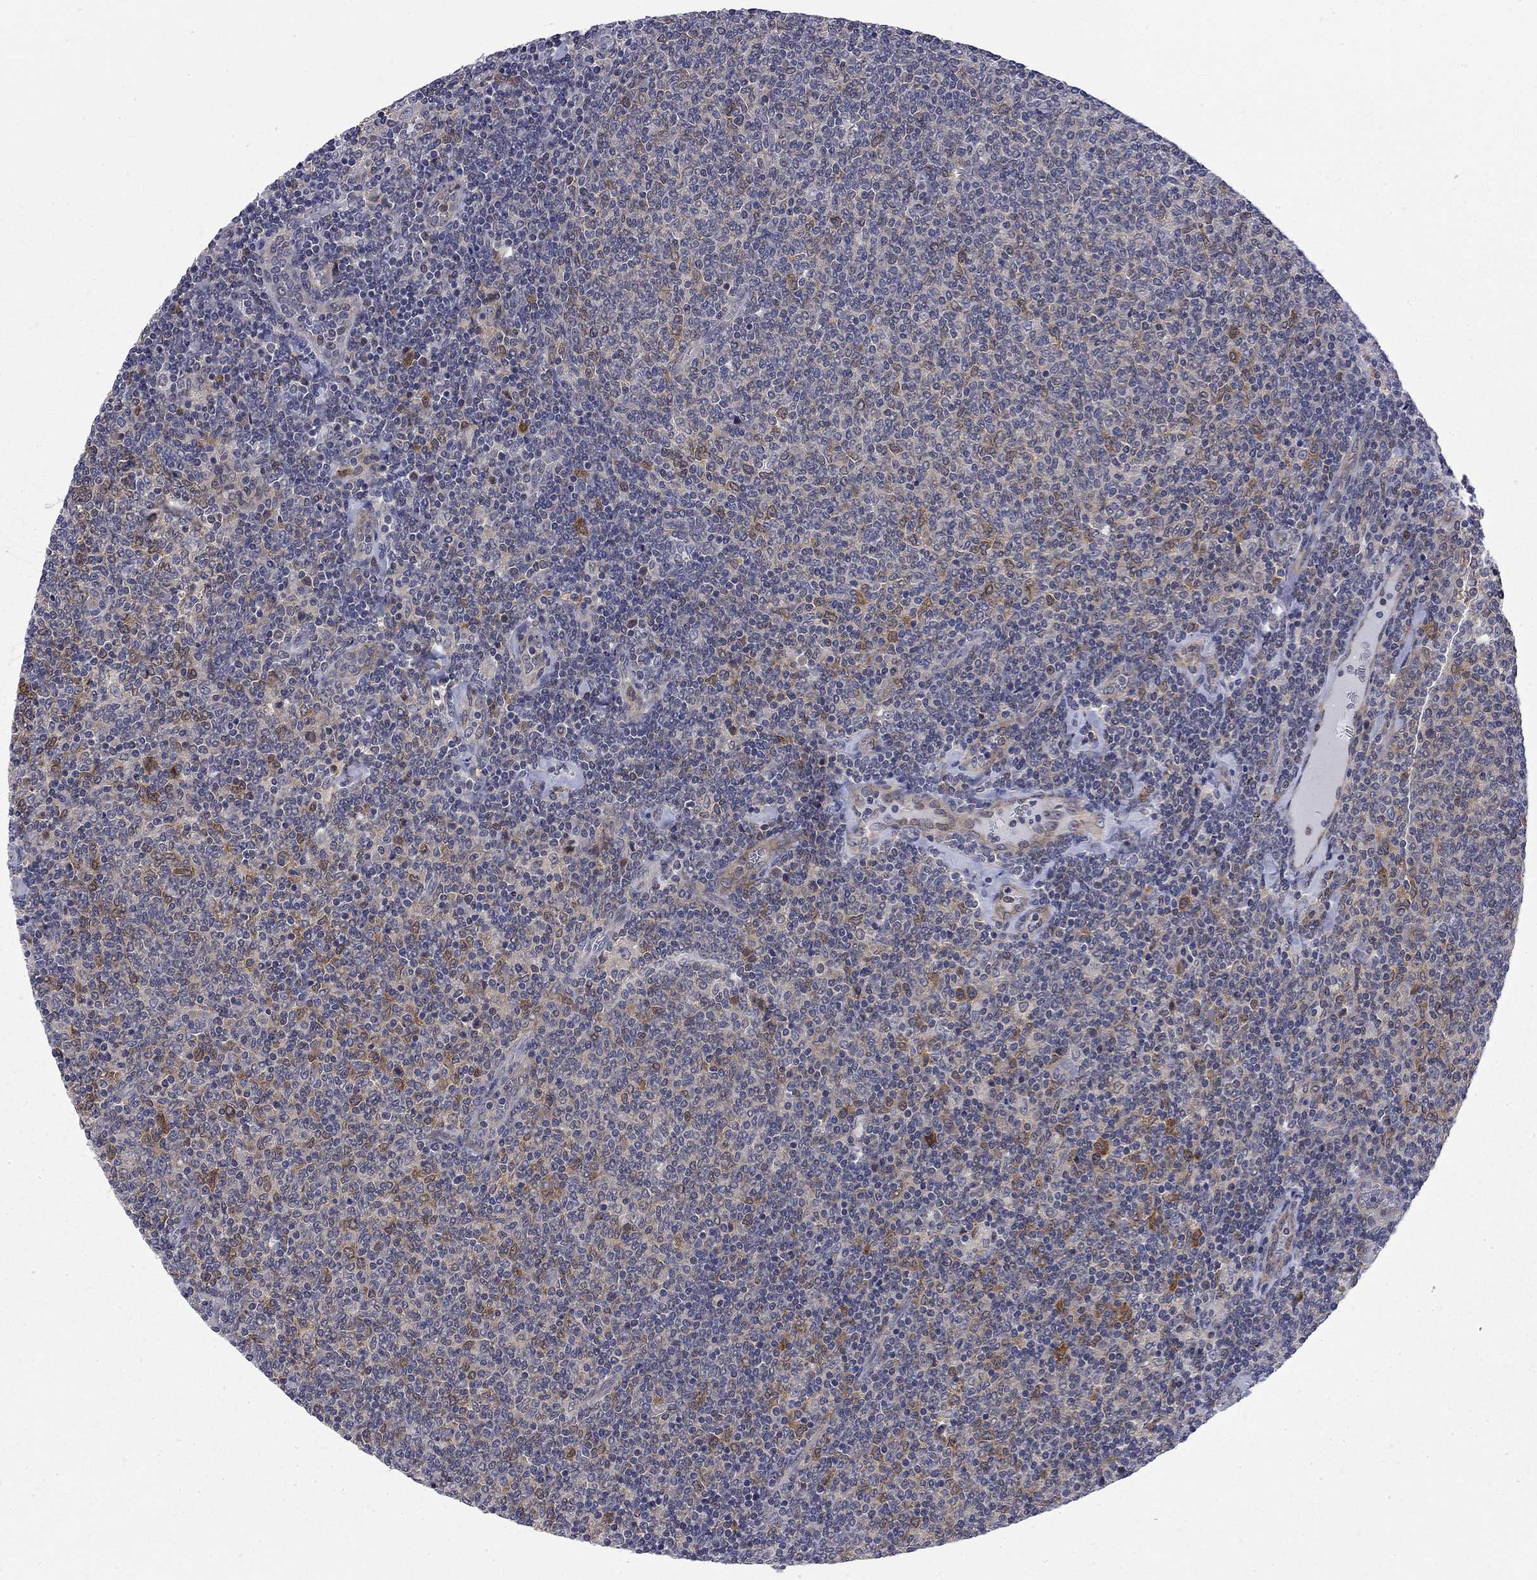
{"staining": {"intensity": "moderate", "quantity": "<25%", "location": "cytoplasmic/membranous"}, "tissue": "lymphoma", "cell_type": "Tumor cells", "image_type": "cancer", "snomed": [{"axis": "morphology", "description": "Malignant lymphoma, non-Hodgkin's type, Low grade"}, {"axis": "topography", "description": "Lymph node"}], "caption": "Human lymphoma stained with a protein marker demonstrates moderate staining in tumor cells.", "gene": "GALNT8", "patient": {"sex": "male", "age": 52}}